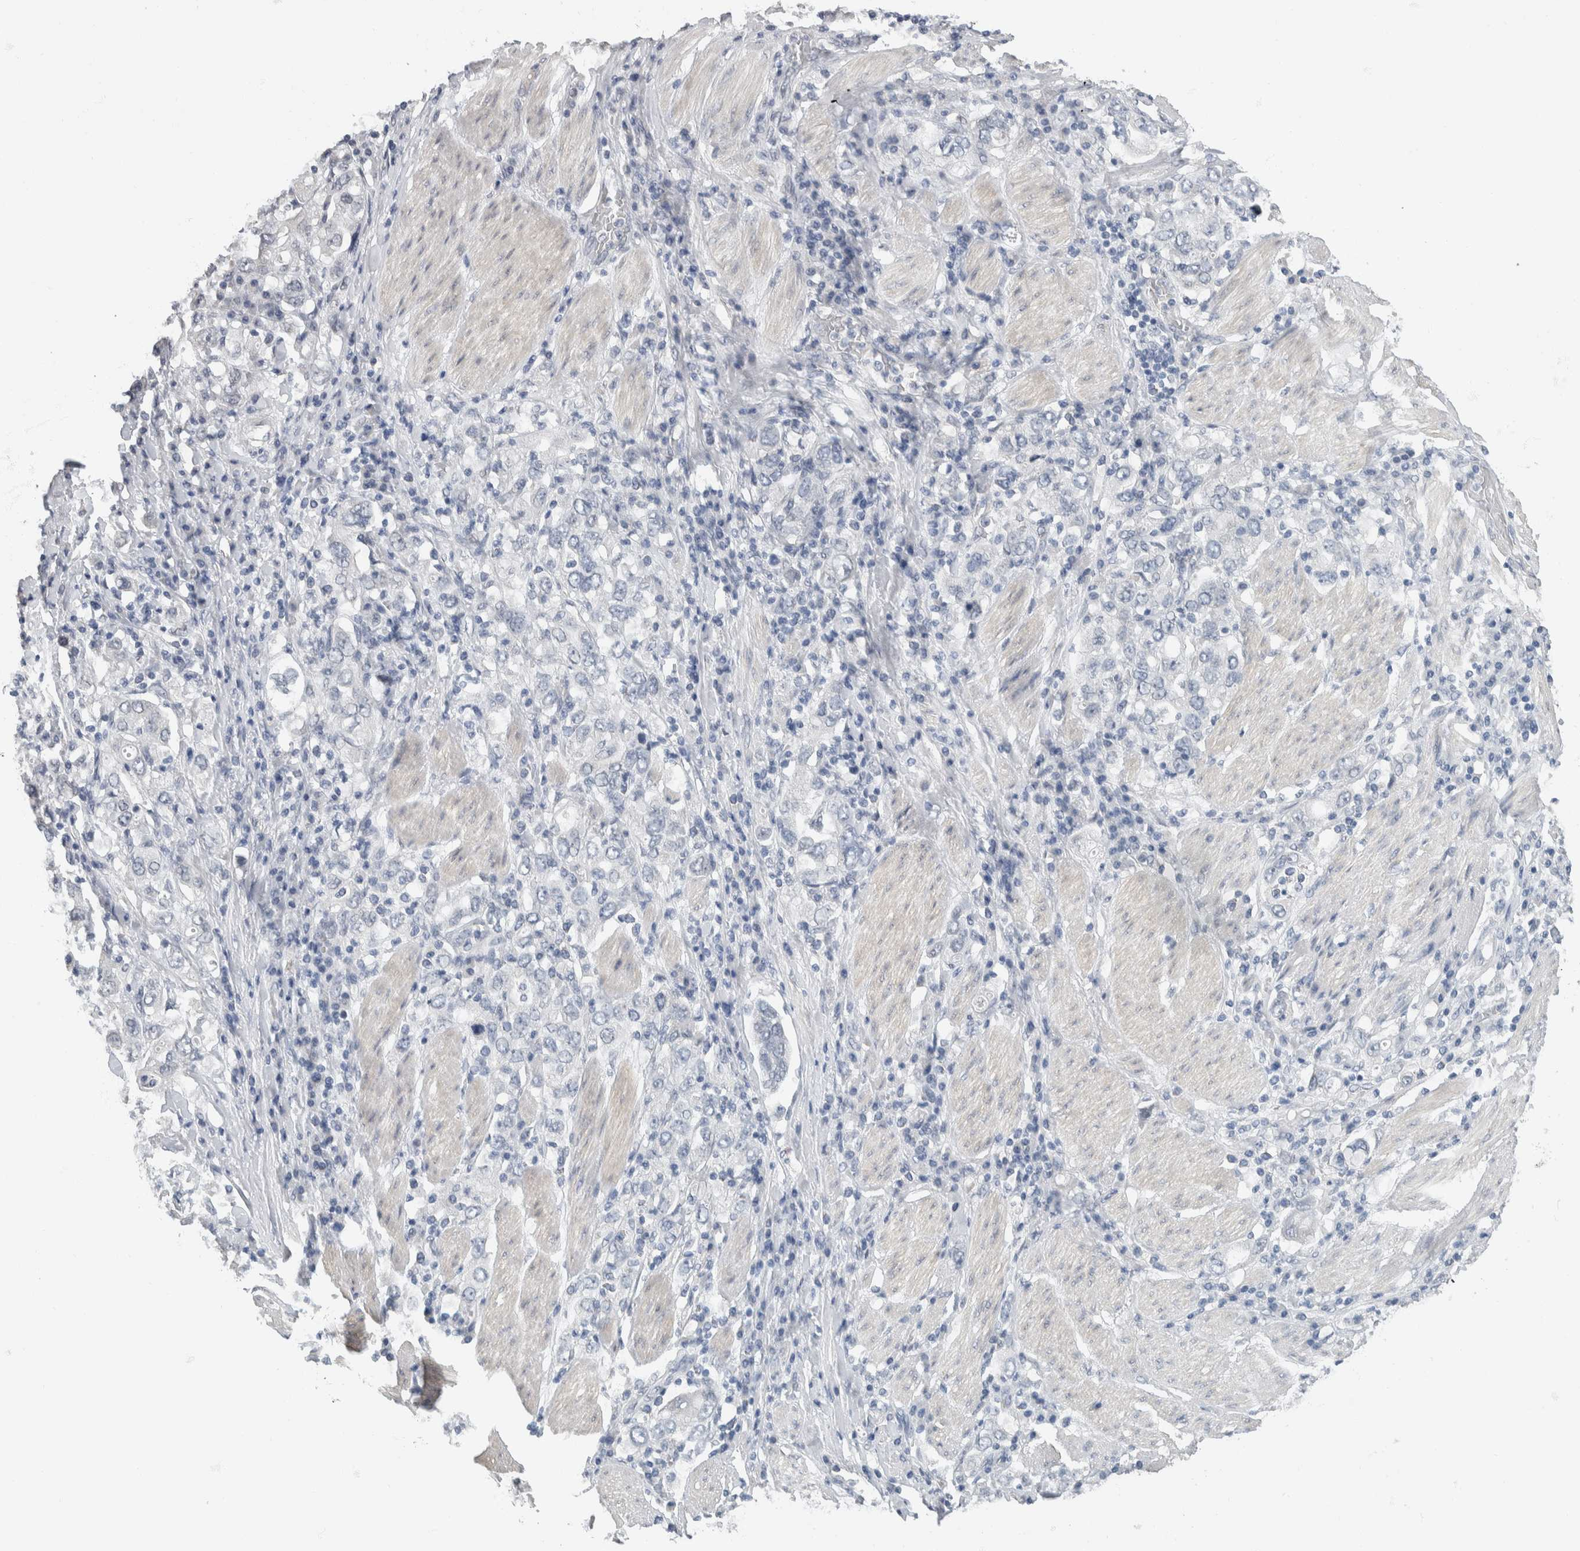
{"staining": {"intensity": "negative", "quantity": "none", "location": "none"}, "tissue": "stomach cancer", "cell_type": "Tumor cells", "image_type": "cancer", "snomed": [{"axis": "morphology", "description": "Adenocarcinoma, NOS"}, {"axis": "topography", "description": "Stomach, upper"}], "caption": "The IHC histopathology image has no significant positivity in tumor cells of adenocarcinoma (stomach) tissue.", "gene": "NEFM", "patient": {"sex": "male", "age": 62}}